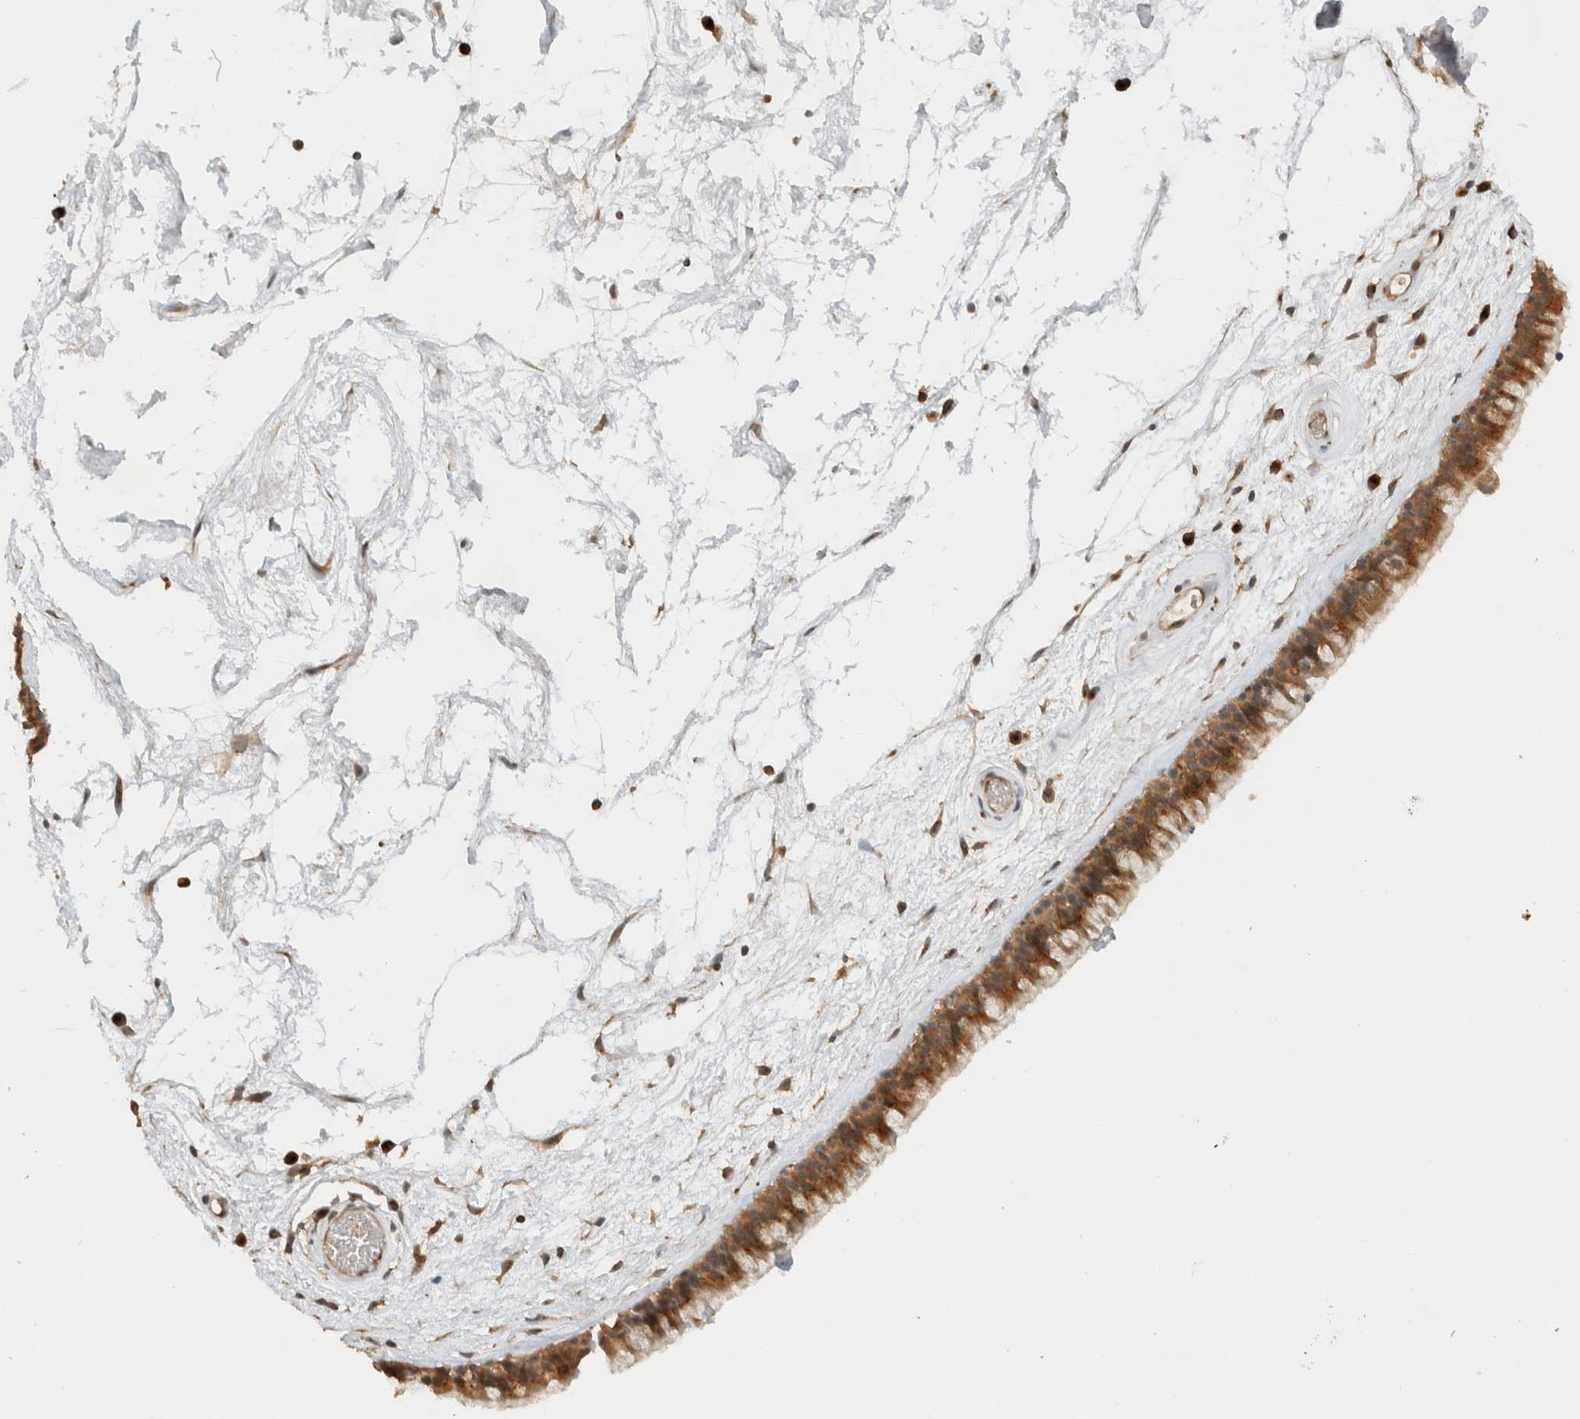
{"staining": {"intensity": "moderate", "quantity": ">75%", "location": "cytoplasmic/membranous"}, "tissue": "nasopharynx", "cell_type": "Respiratory epithelial cells", "image_type": "normal", "snomed": [{"axis": "morphology", "description": "Normal tissue, NOS"}, {"axis": "morphology", "description": "Inflammation, NOS"}, {"axis": "topography", "description": "Nasopharynx"}], "caption": "Brown immunohistochemical staining in normal nasopharynx displays moderate cytoplasmic/membranous staining in approximately >75% of respiratory epithelial cells.", "gene": "ARFGEF2", "patient": {"sex": "male", "age": 48}}